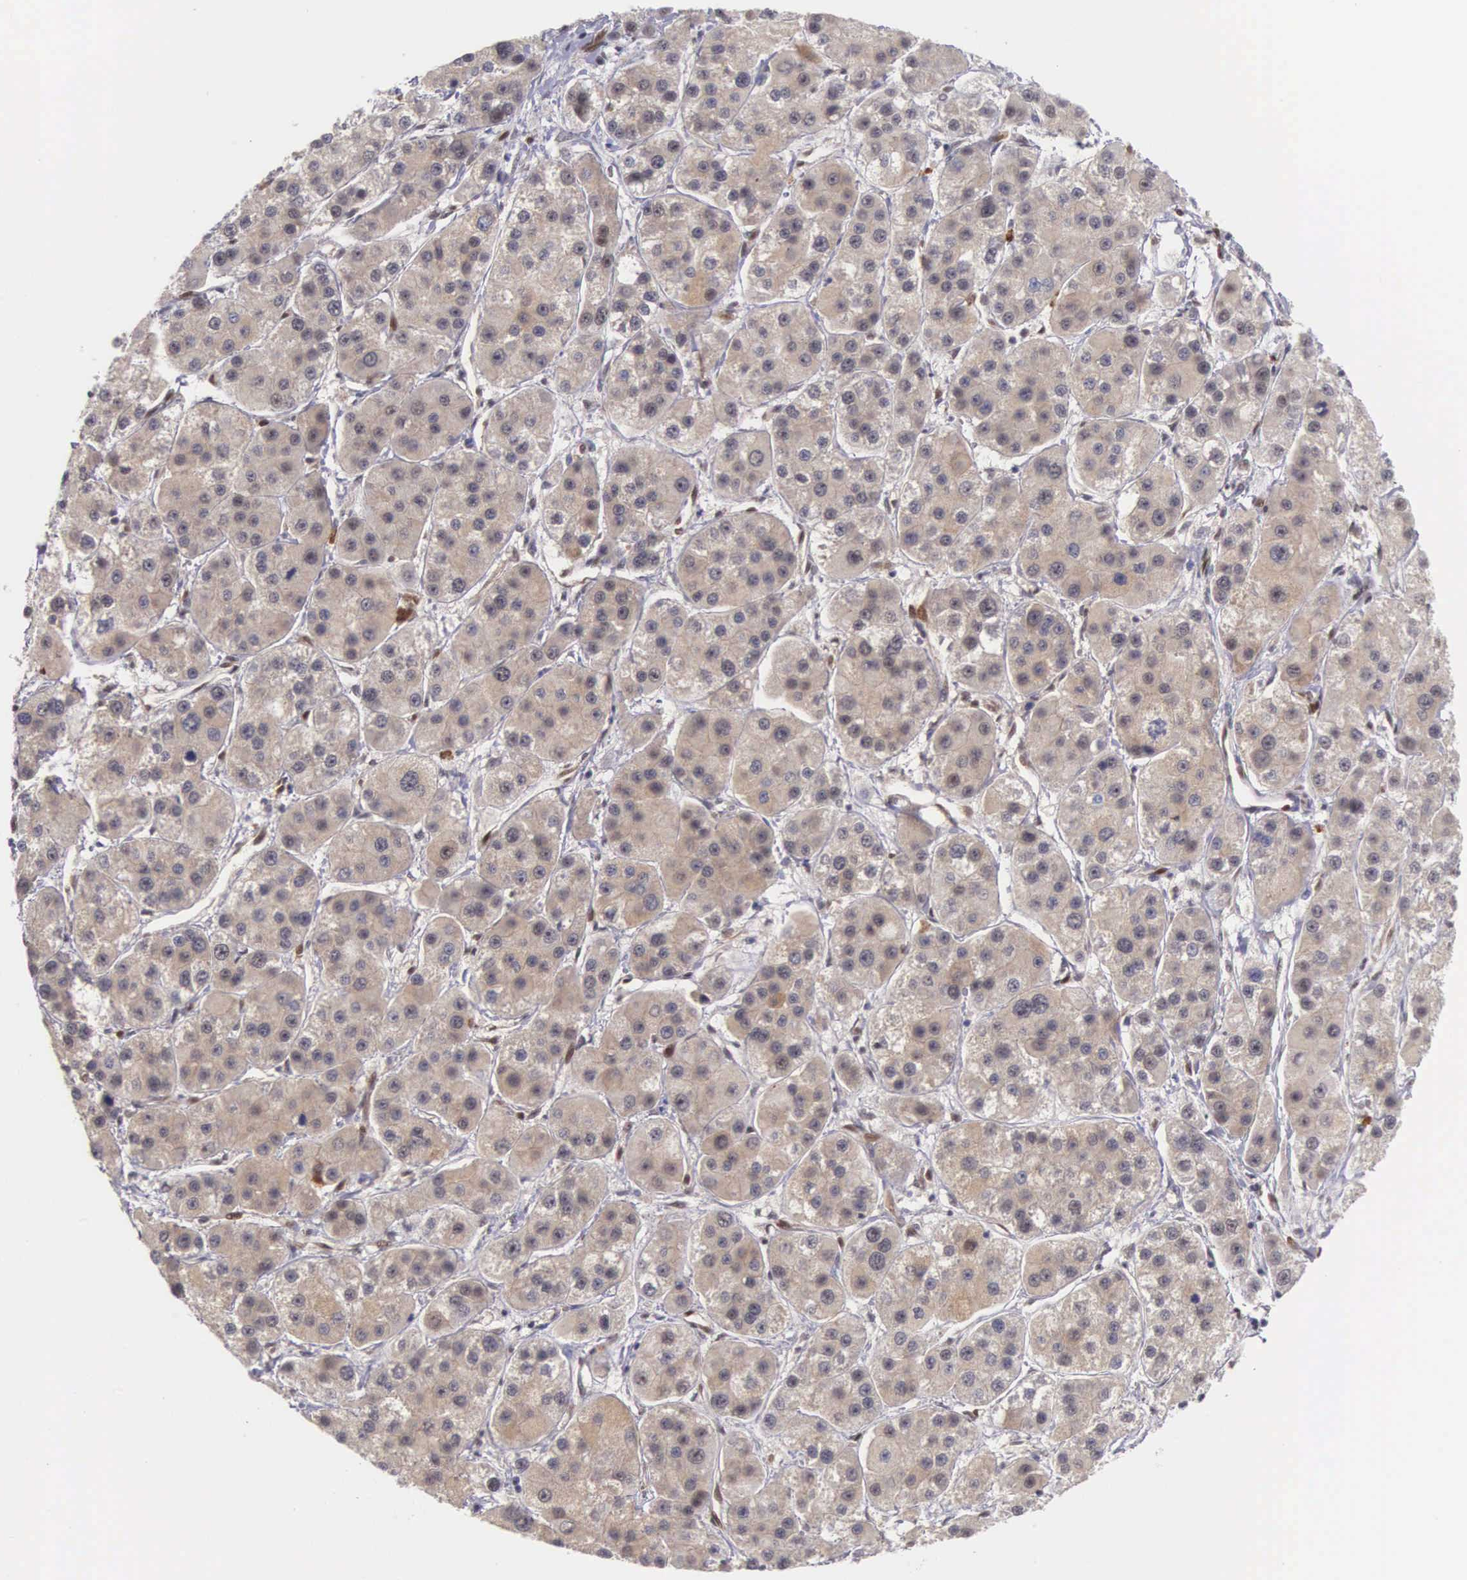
{"staining": {"intensity": "weak", "quantity": ">75%", "location": "cytoplasmic/membranous"}, "tissue": "liver cancer", "cell_type": "Tumor cells", "image_type": "cancer", "snomed": [{"axis": "morphology", "description": "Carcinoma, Hepatocellular, NOS"}, {"axis": "topography", "description": "Liver"}], "caption": "Liver hepatocellular carcinoma stained with a protein marker displays weak staining in tumor cells.", "gene": "VASH1", "patient": {"sex": "female", "age": 85}}